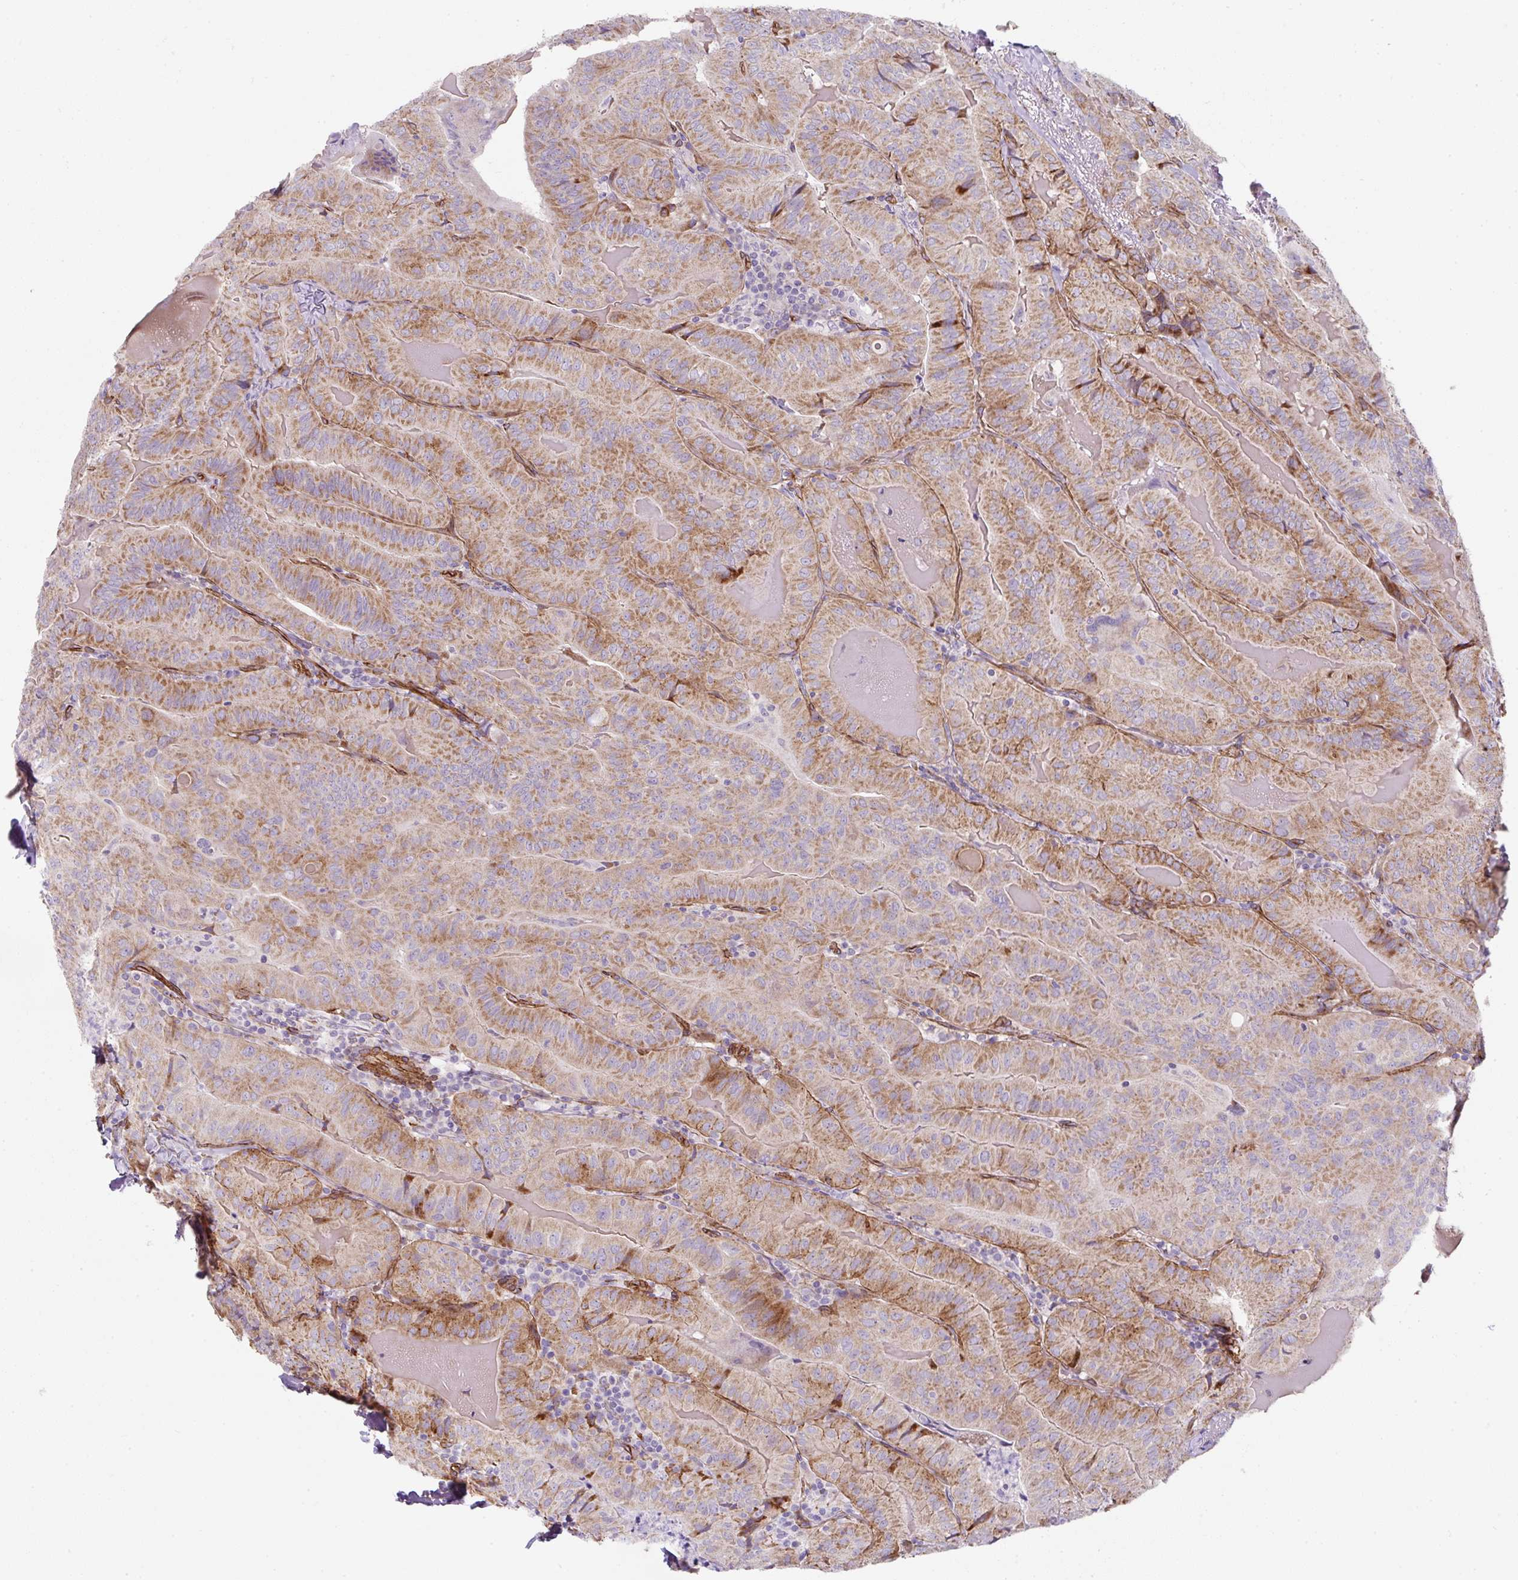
{"staining": {"intensity": "moderate", "quantity": ">75%", "location": "cytoplasmic/membranous"}, "tissue": "thyroid cancer", "cell_type": "Tumor cells", "image_type": "cancer", "snomed": [{"axis": "morphology", "description": "Papillary adenocarcinoma, NOS"}, {"axis": "topography", "description": "Thyroid gland"}], "caption": "Approximately >75% of tumor cells in human thyroid cancer demonstrate moderate cytoplasmic/membranous protein staining as visualized by brown immunohistochemical staining.", "gene": "ANKUB1", "patient": {"sex": "female", "age": 68}}